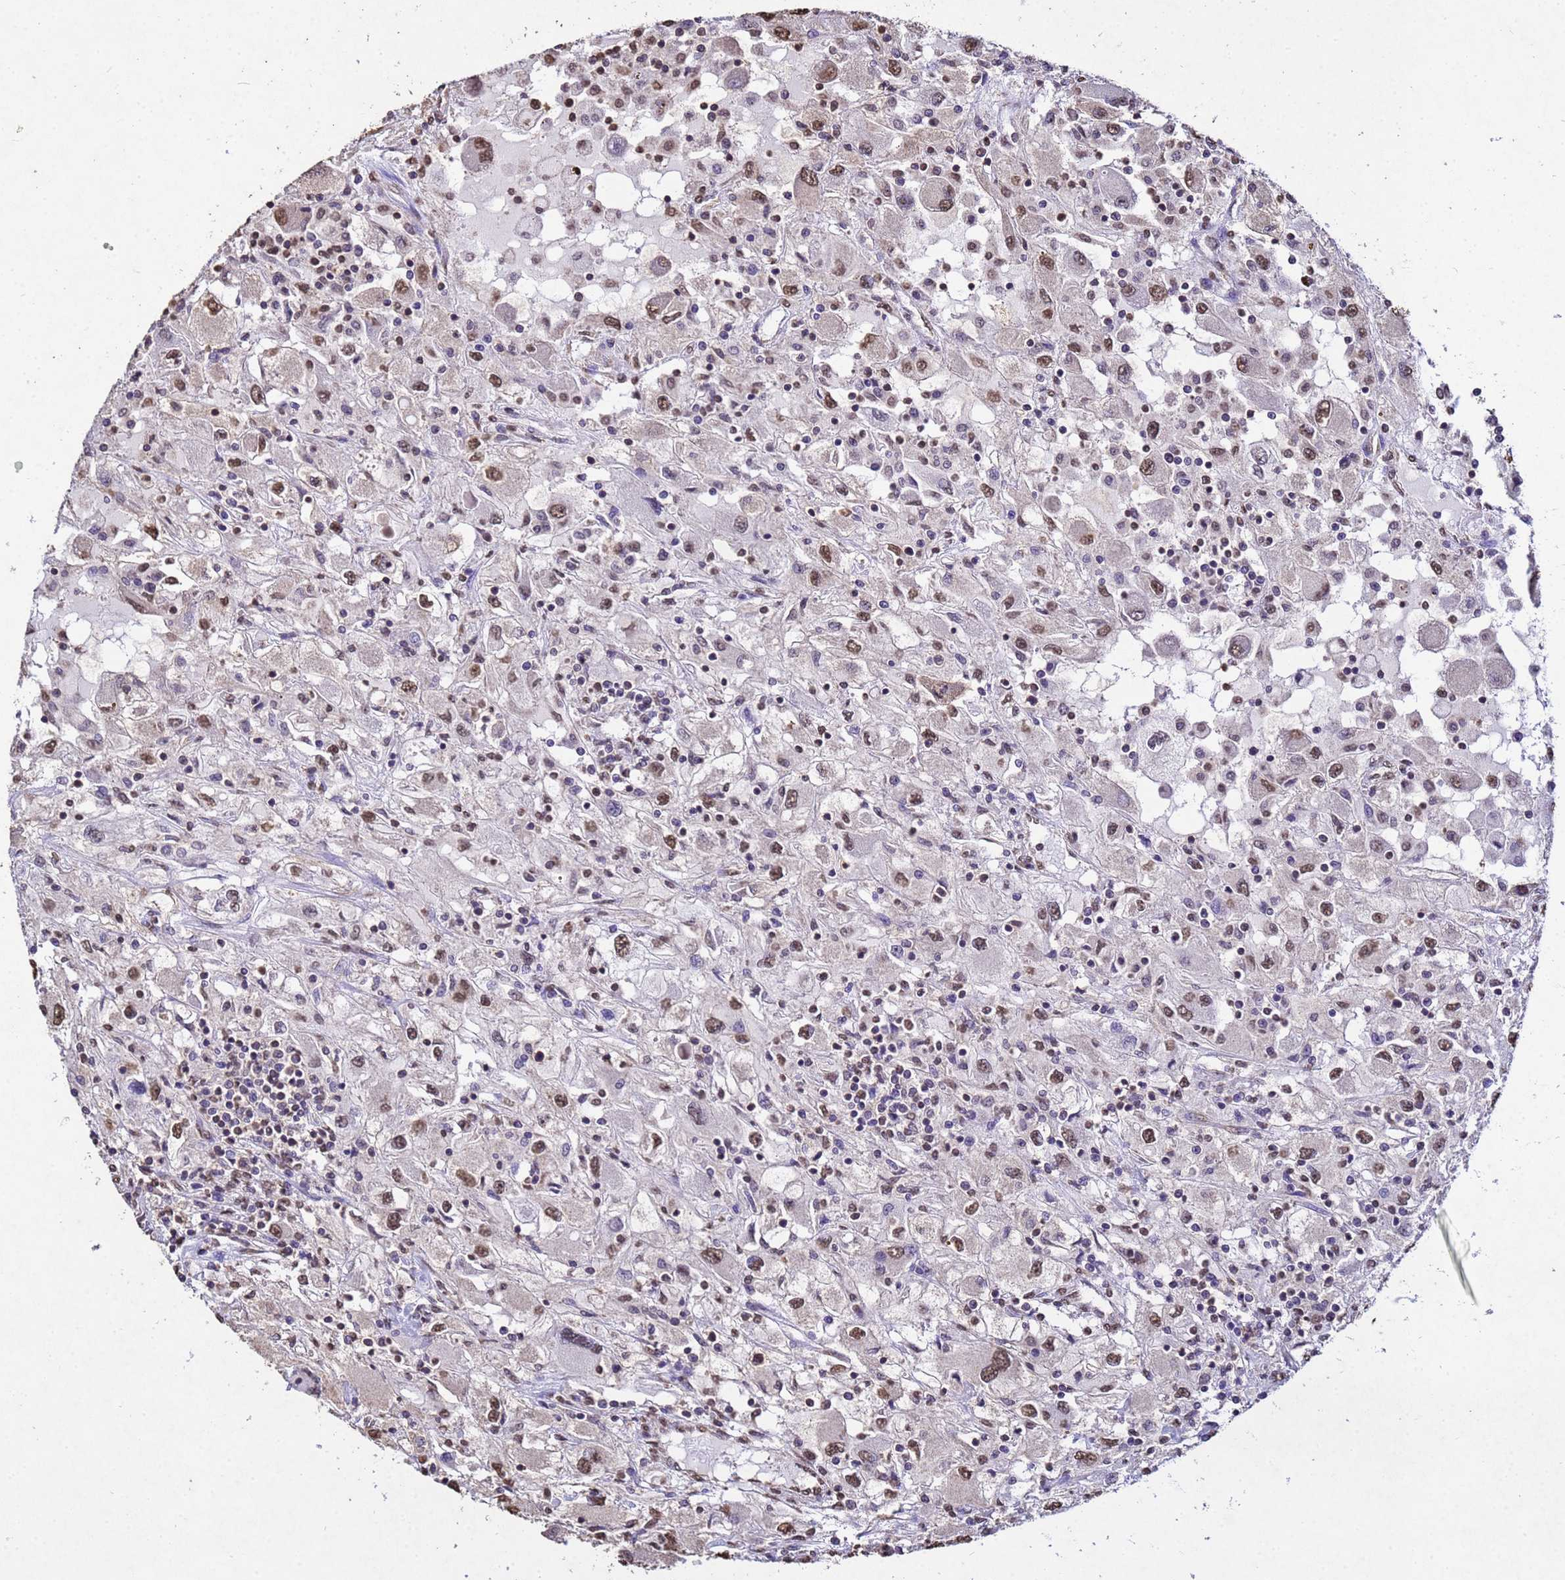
{"staining": {"intensity": "moderate", "quantity": ">75%", "location": "nuclear"}, "tissue": "renal cancer", "cell_type": "Tumor cells", "image_type": "cancer", "snomed": [{"axis": "morphology", "description": "Adenocarcinoma, NOS"}, {"axis": "topography", "description": "Kidney"}], "caption": "DAB (3,3'-diaminobenzidine) immunohistochemical staining of human renal cancer (adenocarcinoma) demonstrates moderate nuclear protein positivity in approximately >75% of tumor cells. The staining was performed using DAB (3,3'-diaminobenzidine), with brown indicating positive protein expression. Nuclei are stained blue with hematoxylin.", "gene": "MYOCD", "patient": {"sex": "female", "age": 67}}